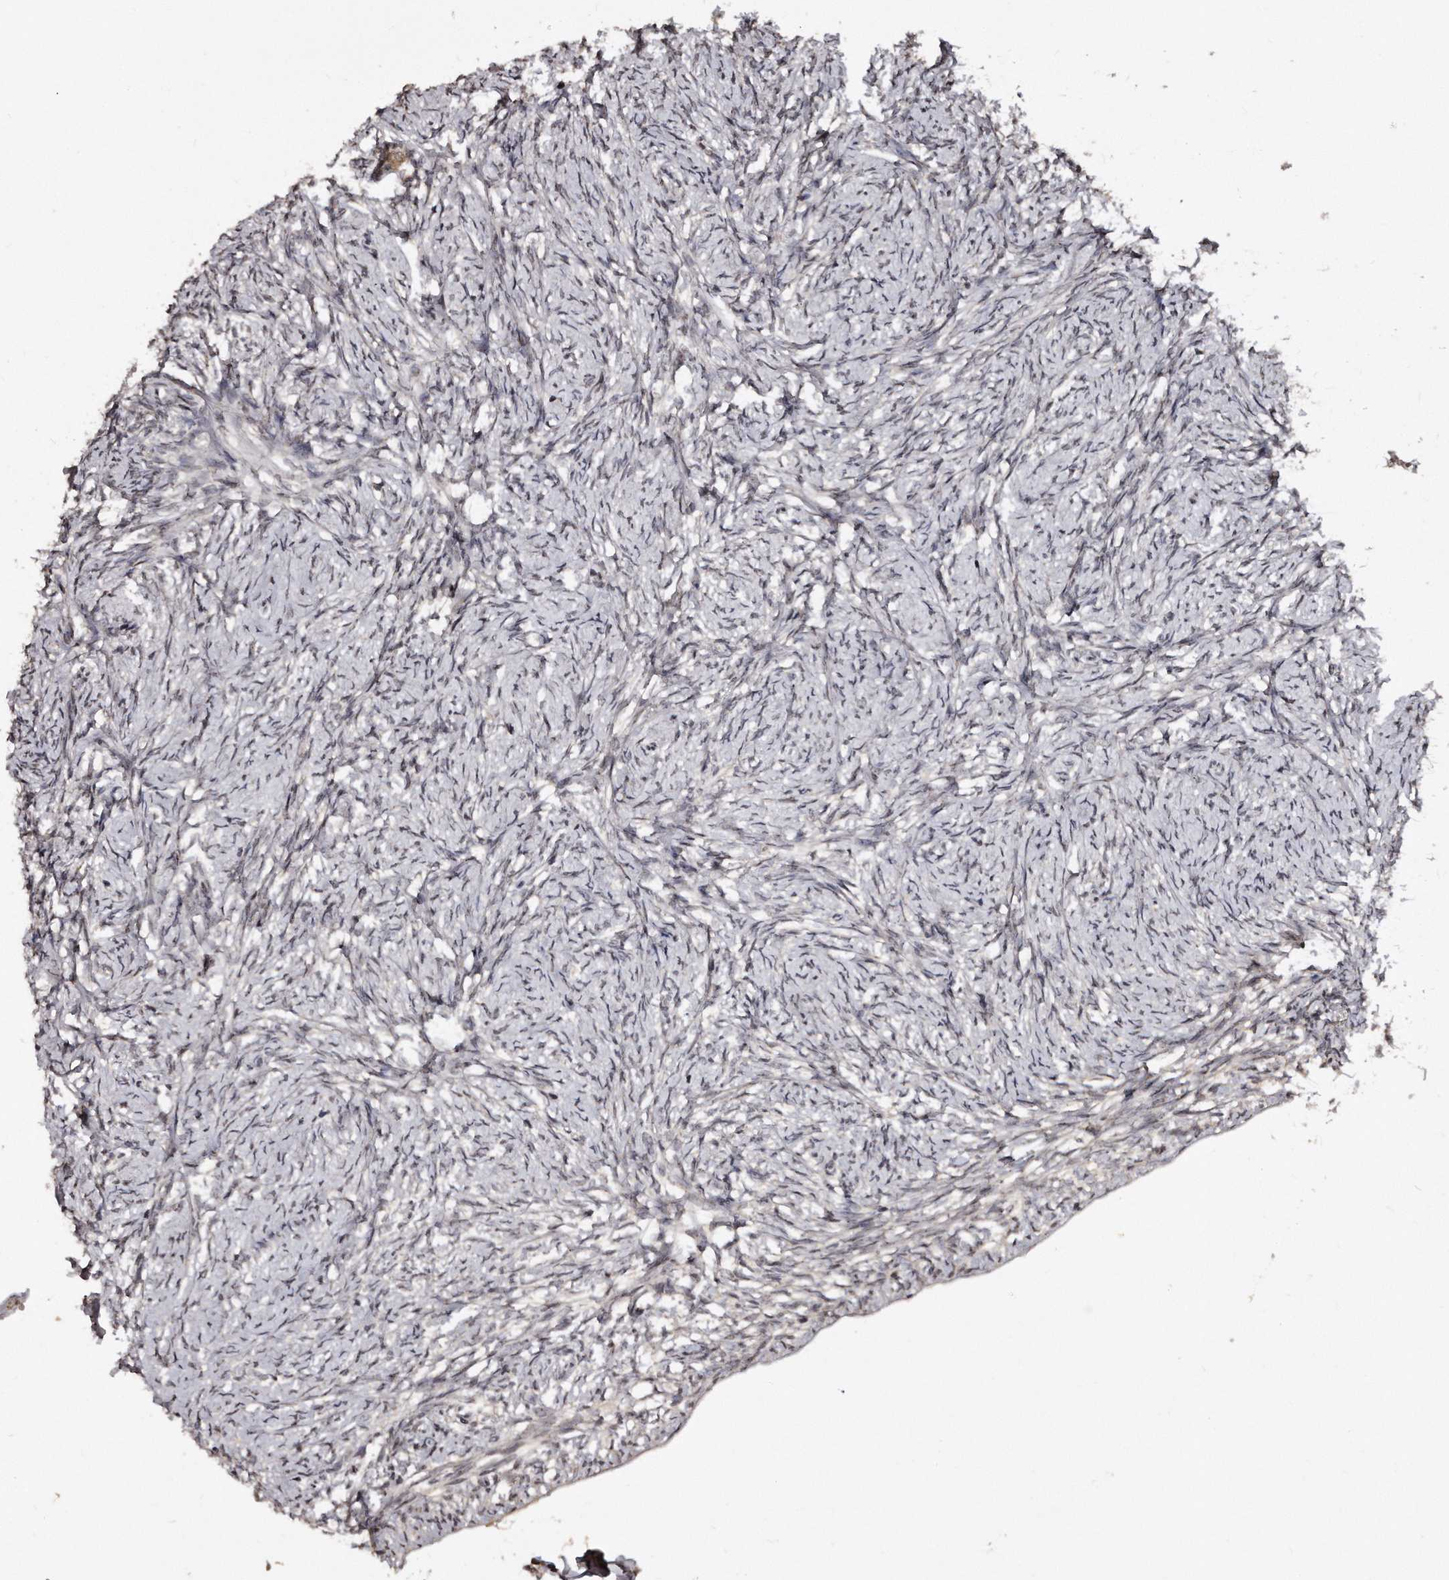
{"staining": {"intensity": "negative", "quantity": "none", "location": "none"}, "tissue": "ovary", "cell_type": "Ovarian stroma cells", "image_type": "normal", "snomed": [{"axis": "morphology", "description": "Normal tissue, NOS"}, {"axis": "topography", "description": "Ovary"}], "caption": "The micrograph shows no staining of ovarian stroma cells in unremarkable ovary. The staining is performed using DAB brown chromogen with nuclei counter-stained in using hematoxylin.", "gene": "TSHR", "patient": {"sex": "female", "age": 34}}